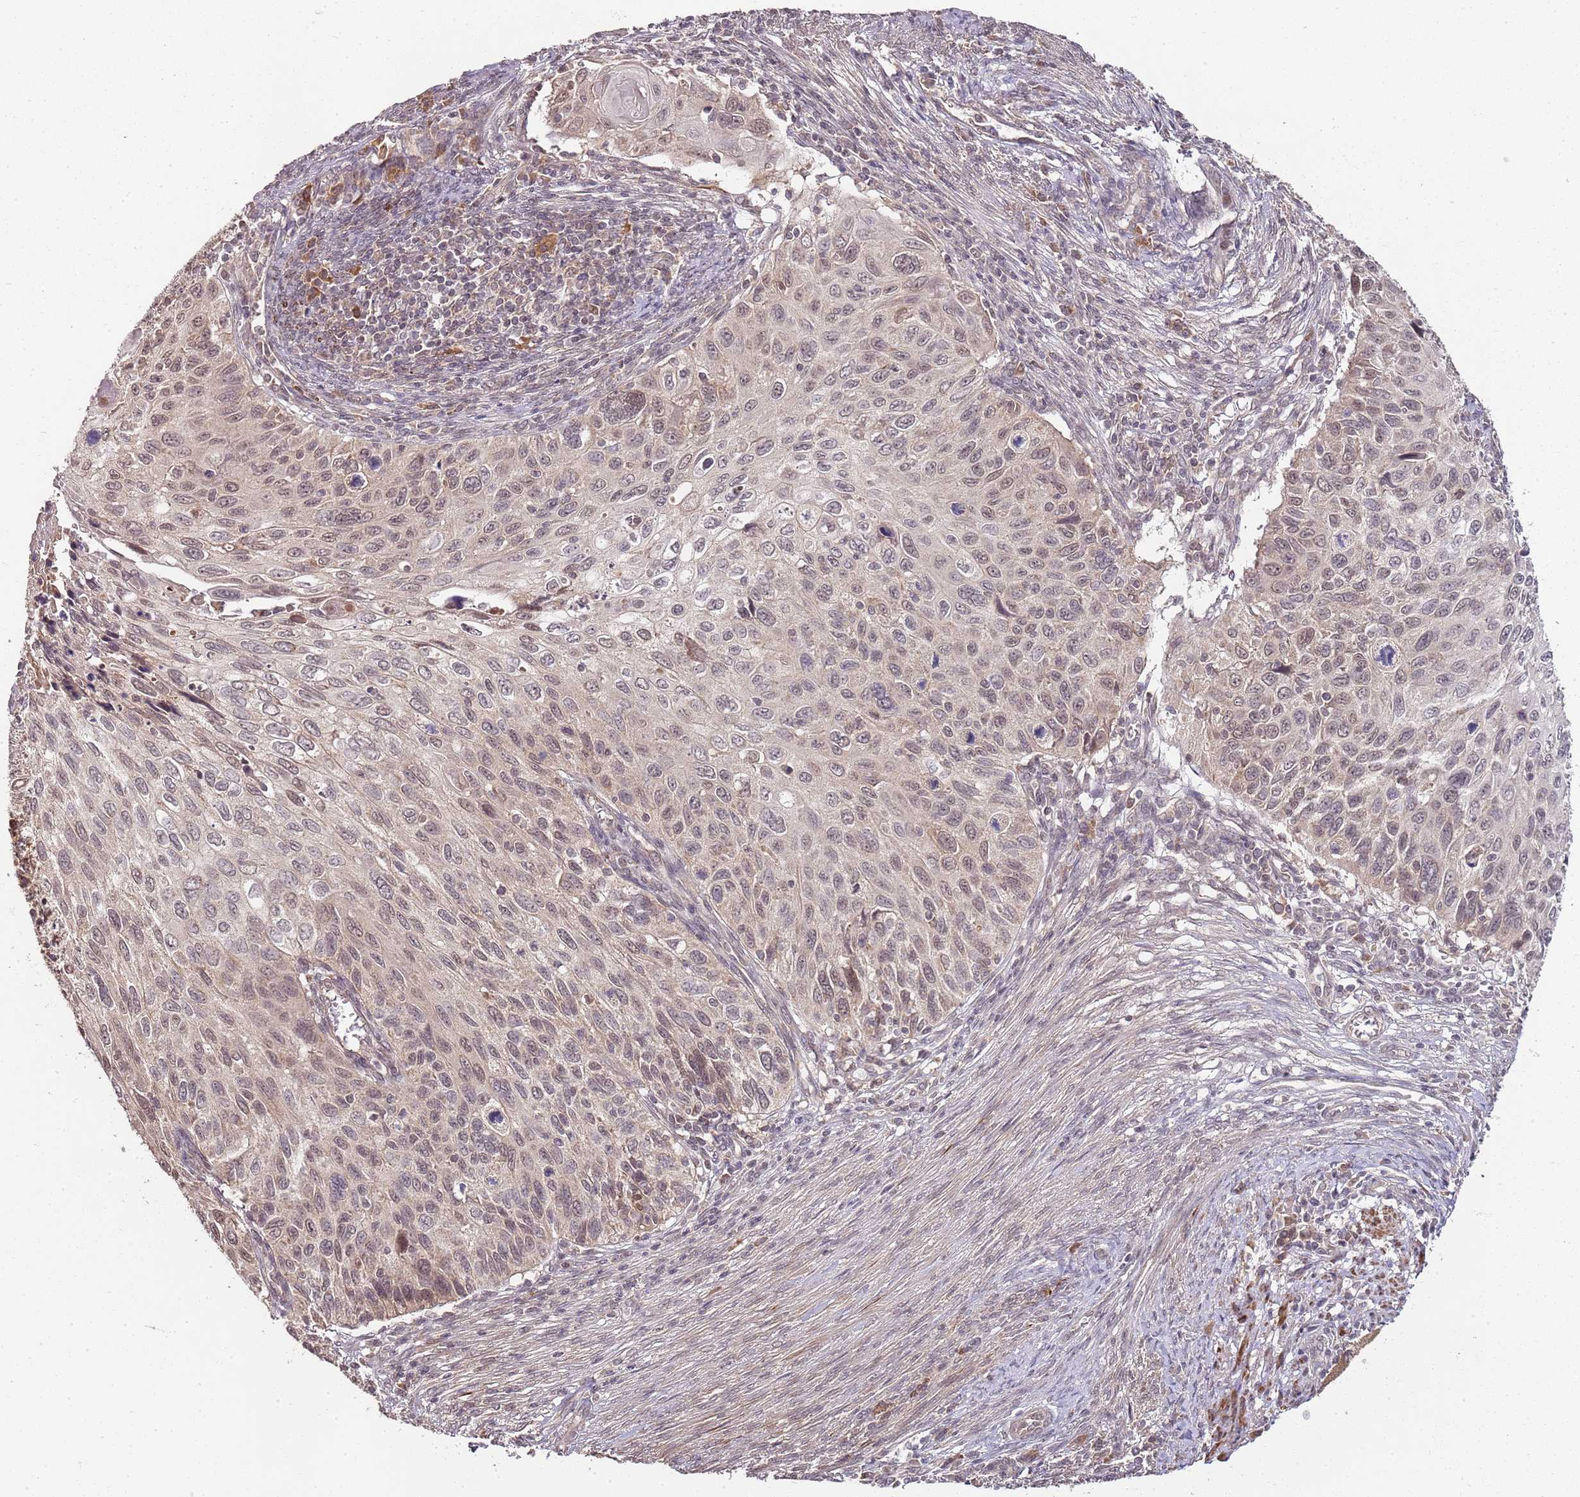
{"staining": {"intensity": "weak", "quantity": ">75%", "location": "nuclear"}, "tissue": "cervical cancer", "cell_type": "Tumor cells", "image_type": "cancer", "snomed": [{"axis": "morphology", "description": "Squamous cell carcinoma, NOS"}, {"axis": "topography", "description": "Cervix"}], "caption": "DAB (3,3'-diaminobenzidine) immunohistochemical staining of cervical squamous cell carcinoma exhibits weak nuclear protein expression in approximately >75% of tumor cells. The staining was performed using DAB to visualize the protein expression in brown, while the nuclei were stained in blue with hematoxylin (Magnification: 20x).", "gene": "LIN37", "patient": {"sex": "female", "age": 70}}